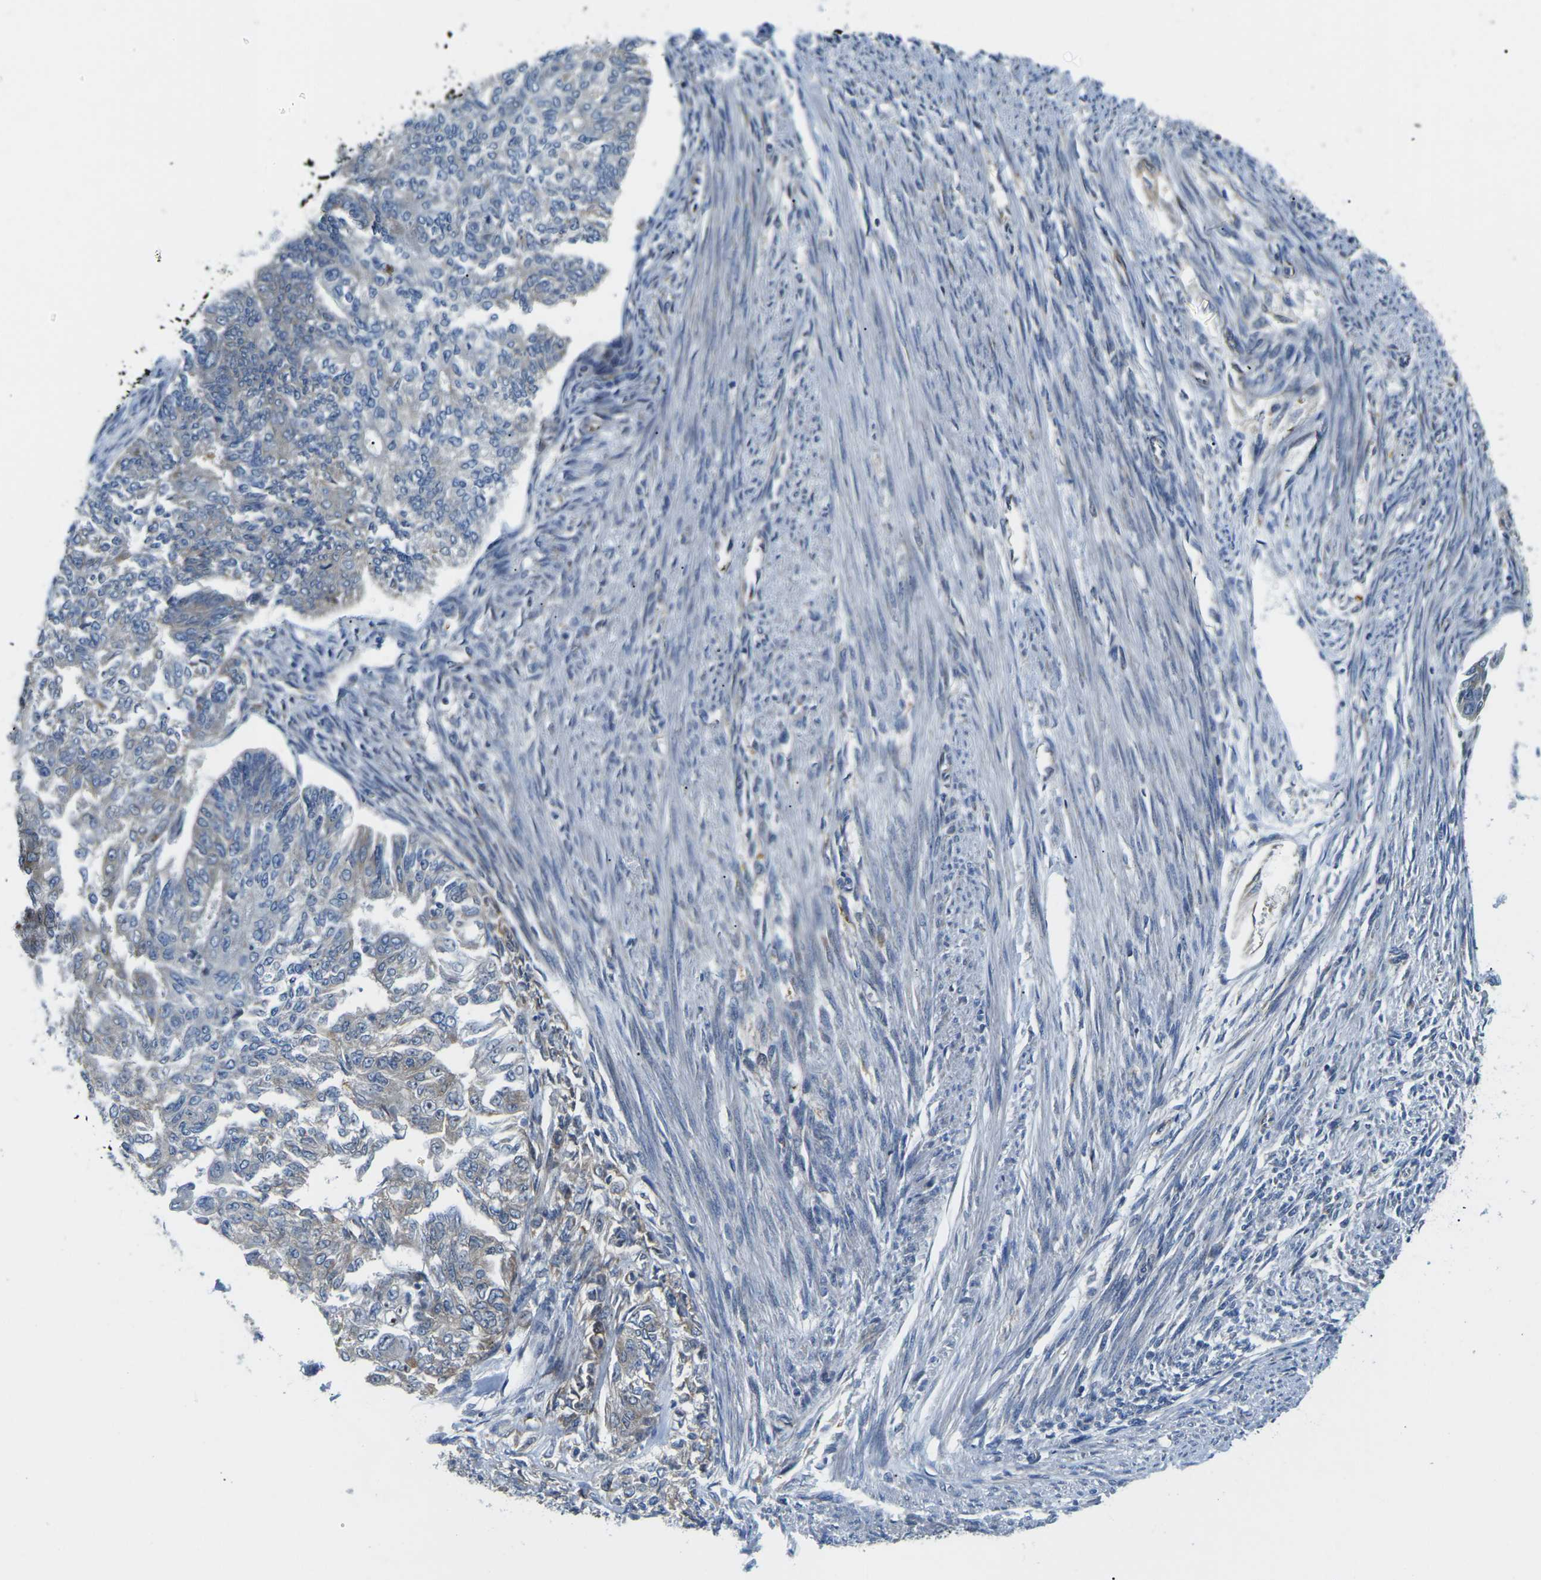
{"staining": {"intensity": "negative", "quantity": "none", "location": "none"}, "tissue": "endometrial cancer", "cell_type": "Tumor cells", "image_type": "cancer", "snomed": [{"axis": "morphology", "description": "Adenocarcinoma, NOS"}, {"axis": "topography", "description": "Endometrium"}], "caption": "Endometrial adenocarcinoma was stained to show a protein in brown. There is no significant positivity in tumor cells.", "gene": "TMEFF2", "patient": {"sex": "female", "age": 32}}